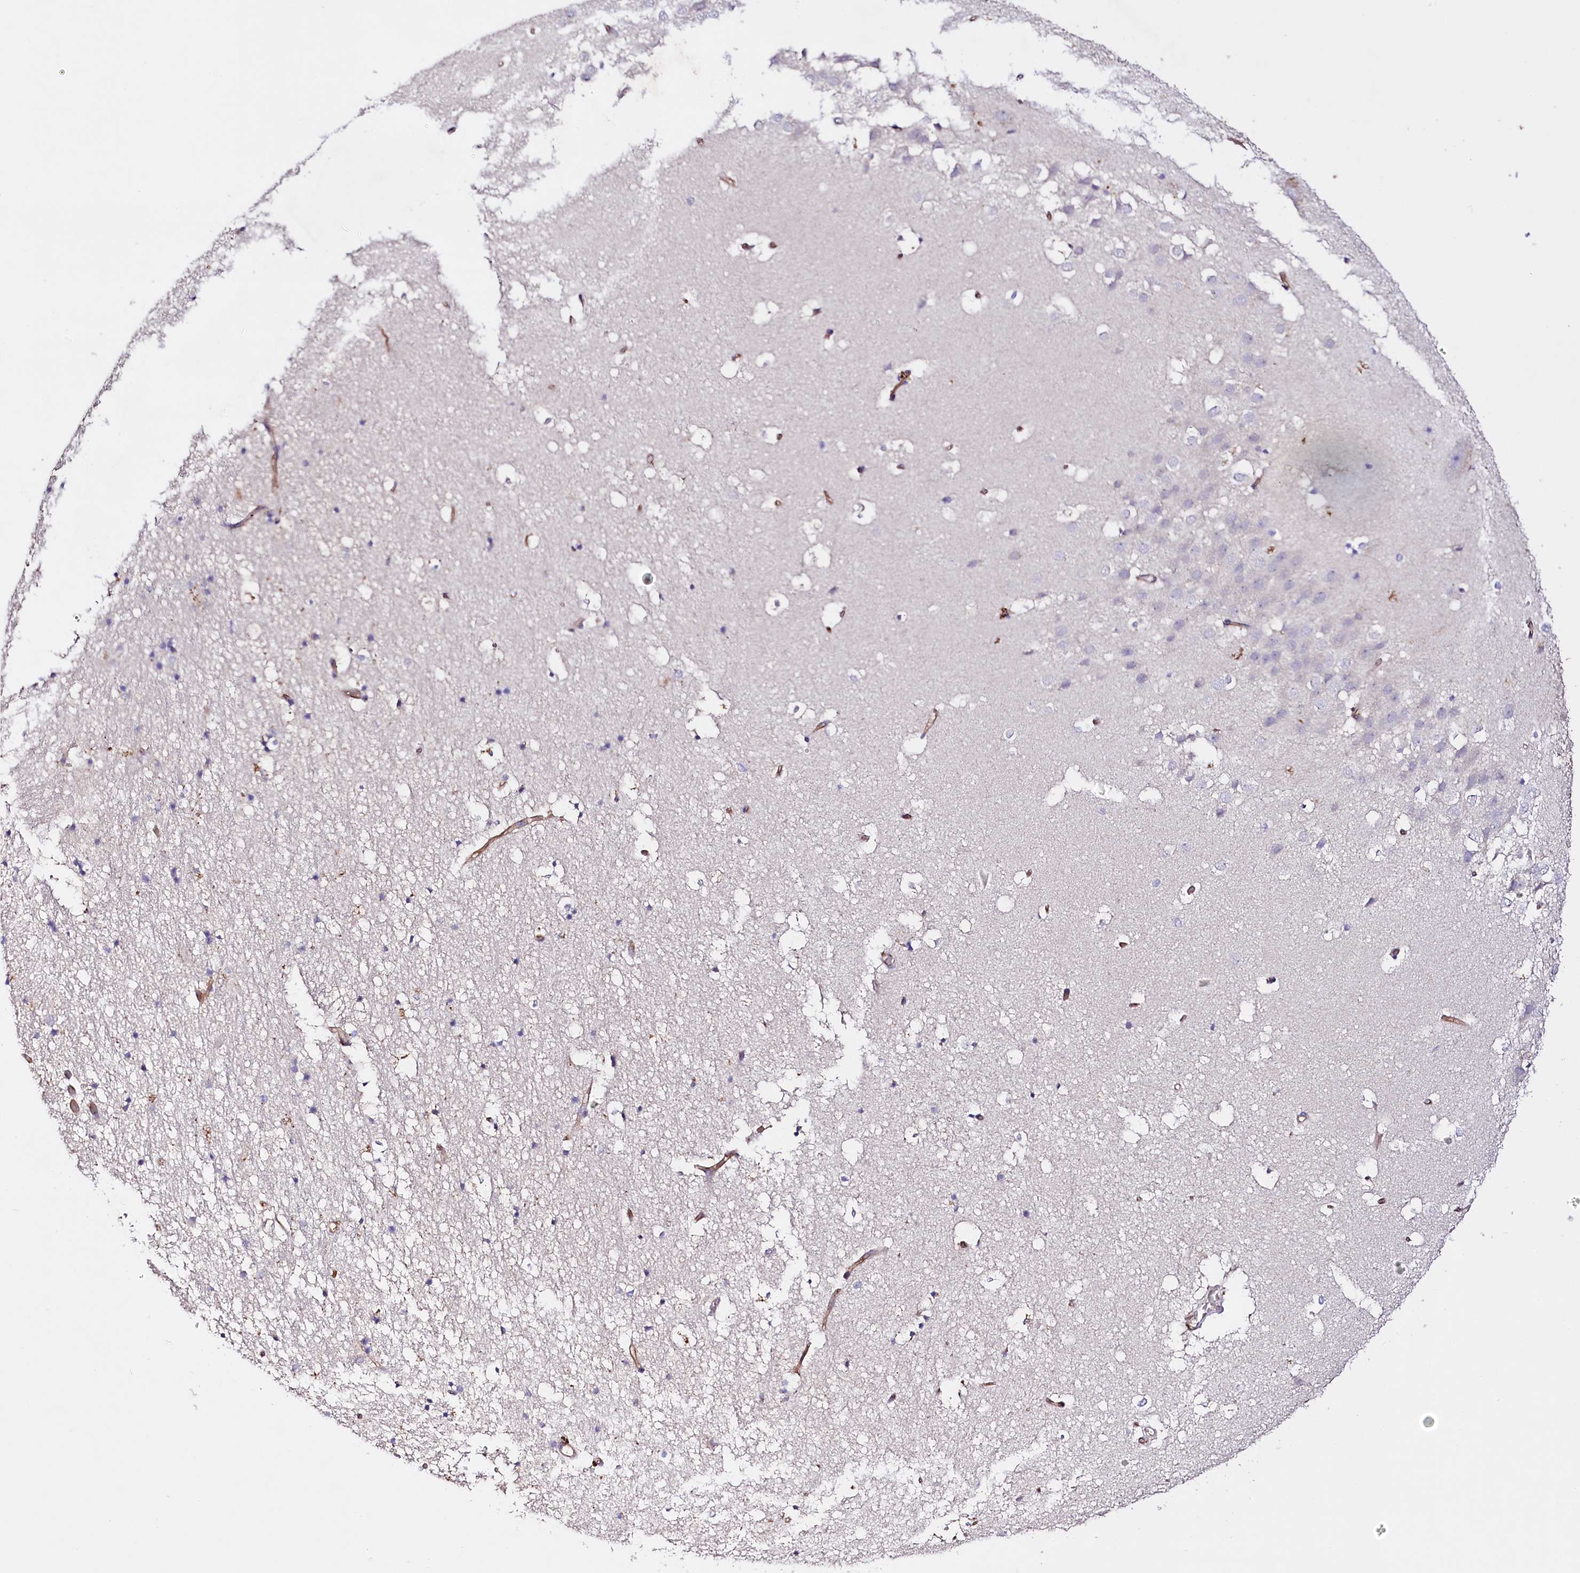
{"staining": {"intensity": "negative", "quantity": "none", "location": "none"}, "tissue": "hippocampus", "cell_type": "Glial cells", "image_type": "normal", "snomed": [{"axis": "morphology", "description": "Normal tissue, NOS"}, {"axis": "topography", "description": "Hippocampus"}], "caption": "DAB immunohistochemical staining of normal human hippocampus exhibits no significant expression in glial cells.", "gene": "SLC7A1", "patient": {"sex": "female", "age": 52}}